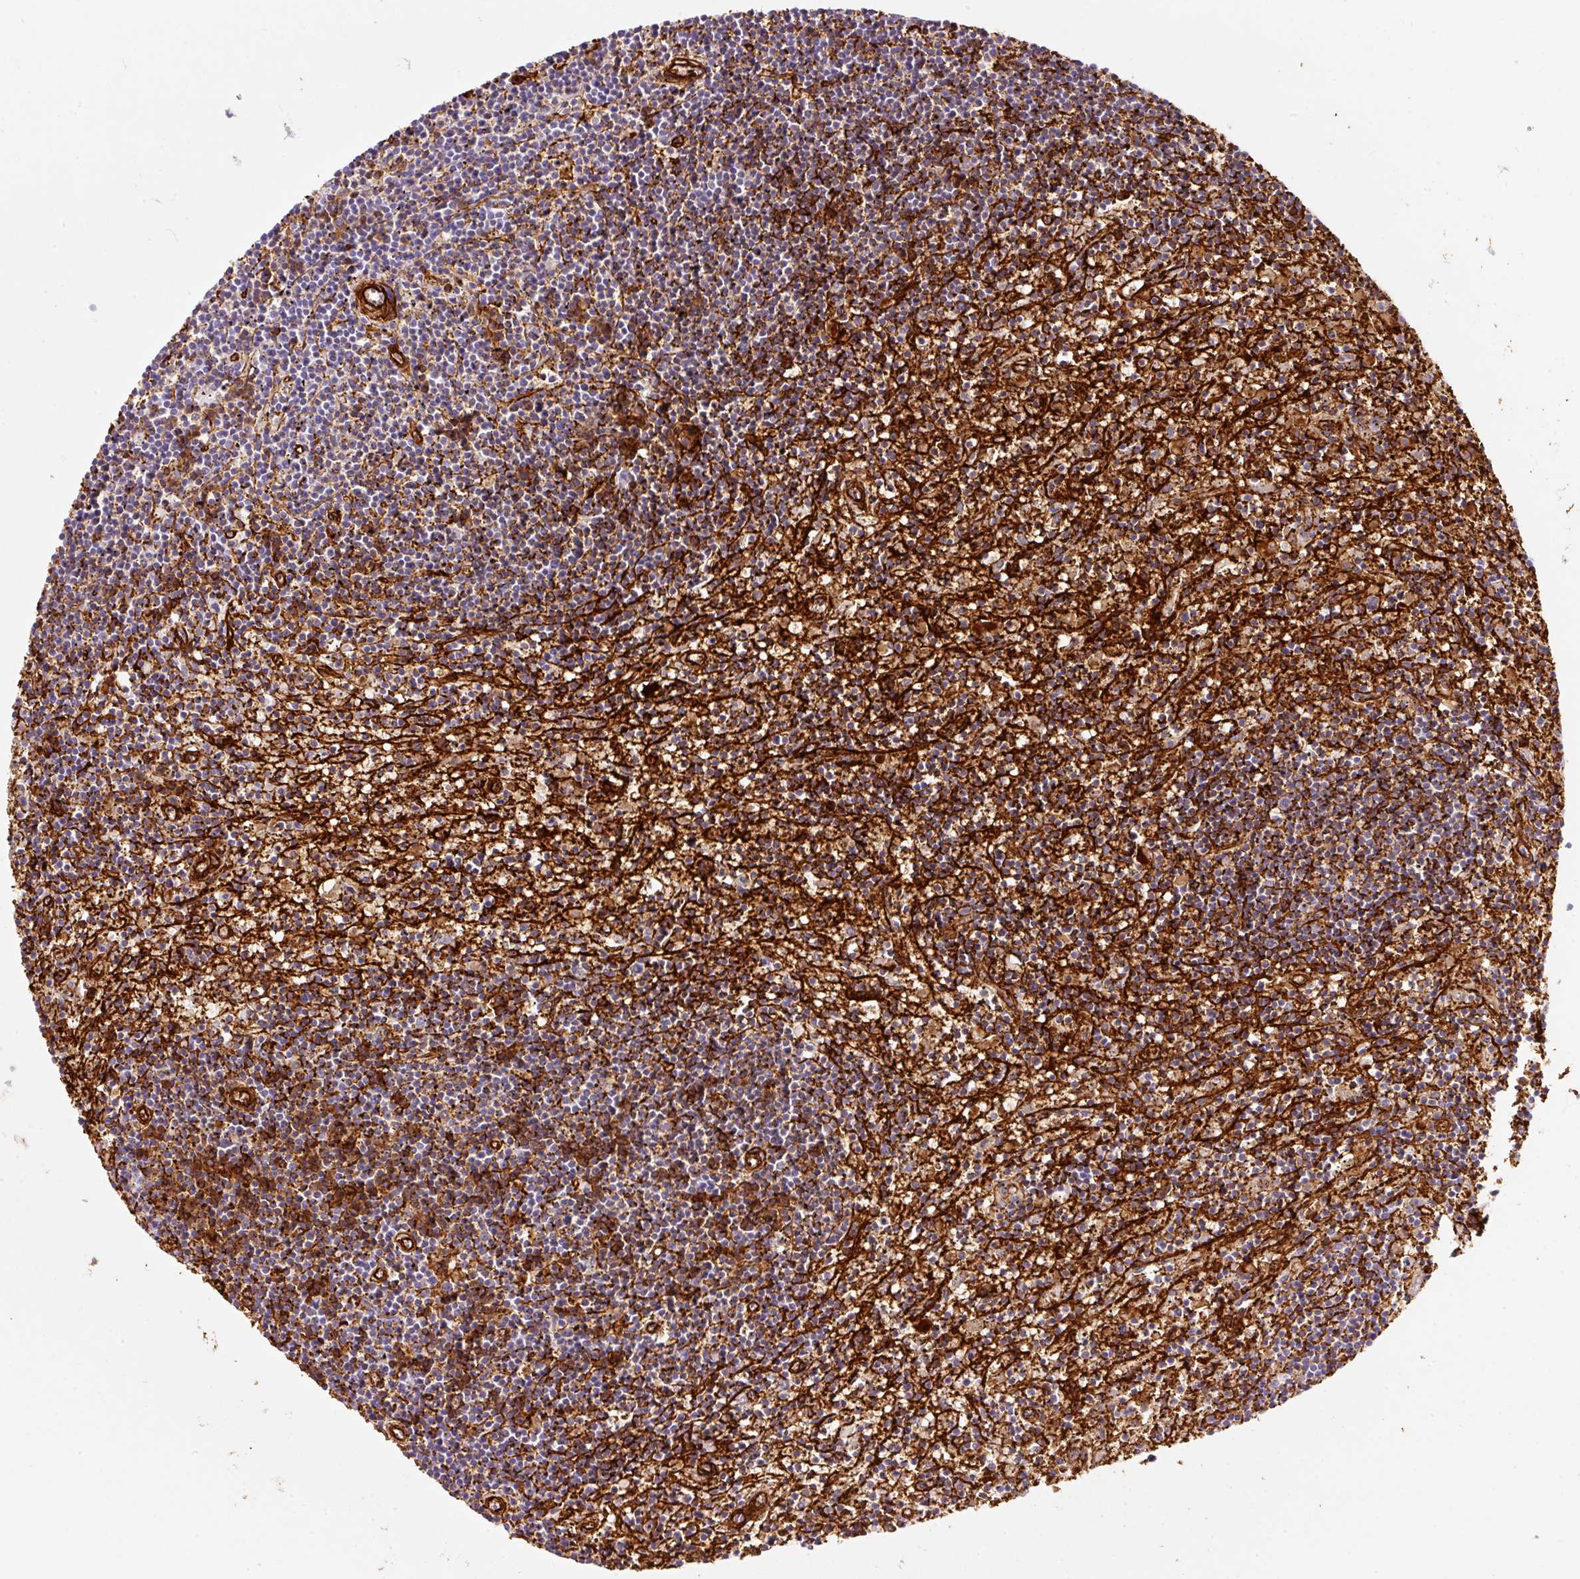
{"staining": {"intensity": "moderate", "quantity": "<25%", "location": "cytoplasmic/membranous"}, "tissue": "lymphoma", "cell_type": "Tumor cells", "image_type": "cancer", "snomed": [{"axis": "morphology", "description": "Malignant lymphoma, non-Hodgkin's type, Low grade"}, {"axis": "topography", "description": "Spleen"}], "caption": "Immunohistochemical staining of human lymphoma displays low levels of moderate cytoplasmic/membranous positivity in approximately <25% of tumor cells.", "gene": "LOXL4", "patient": {"sex": "male", "age": 76}}